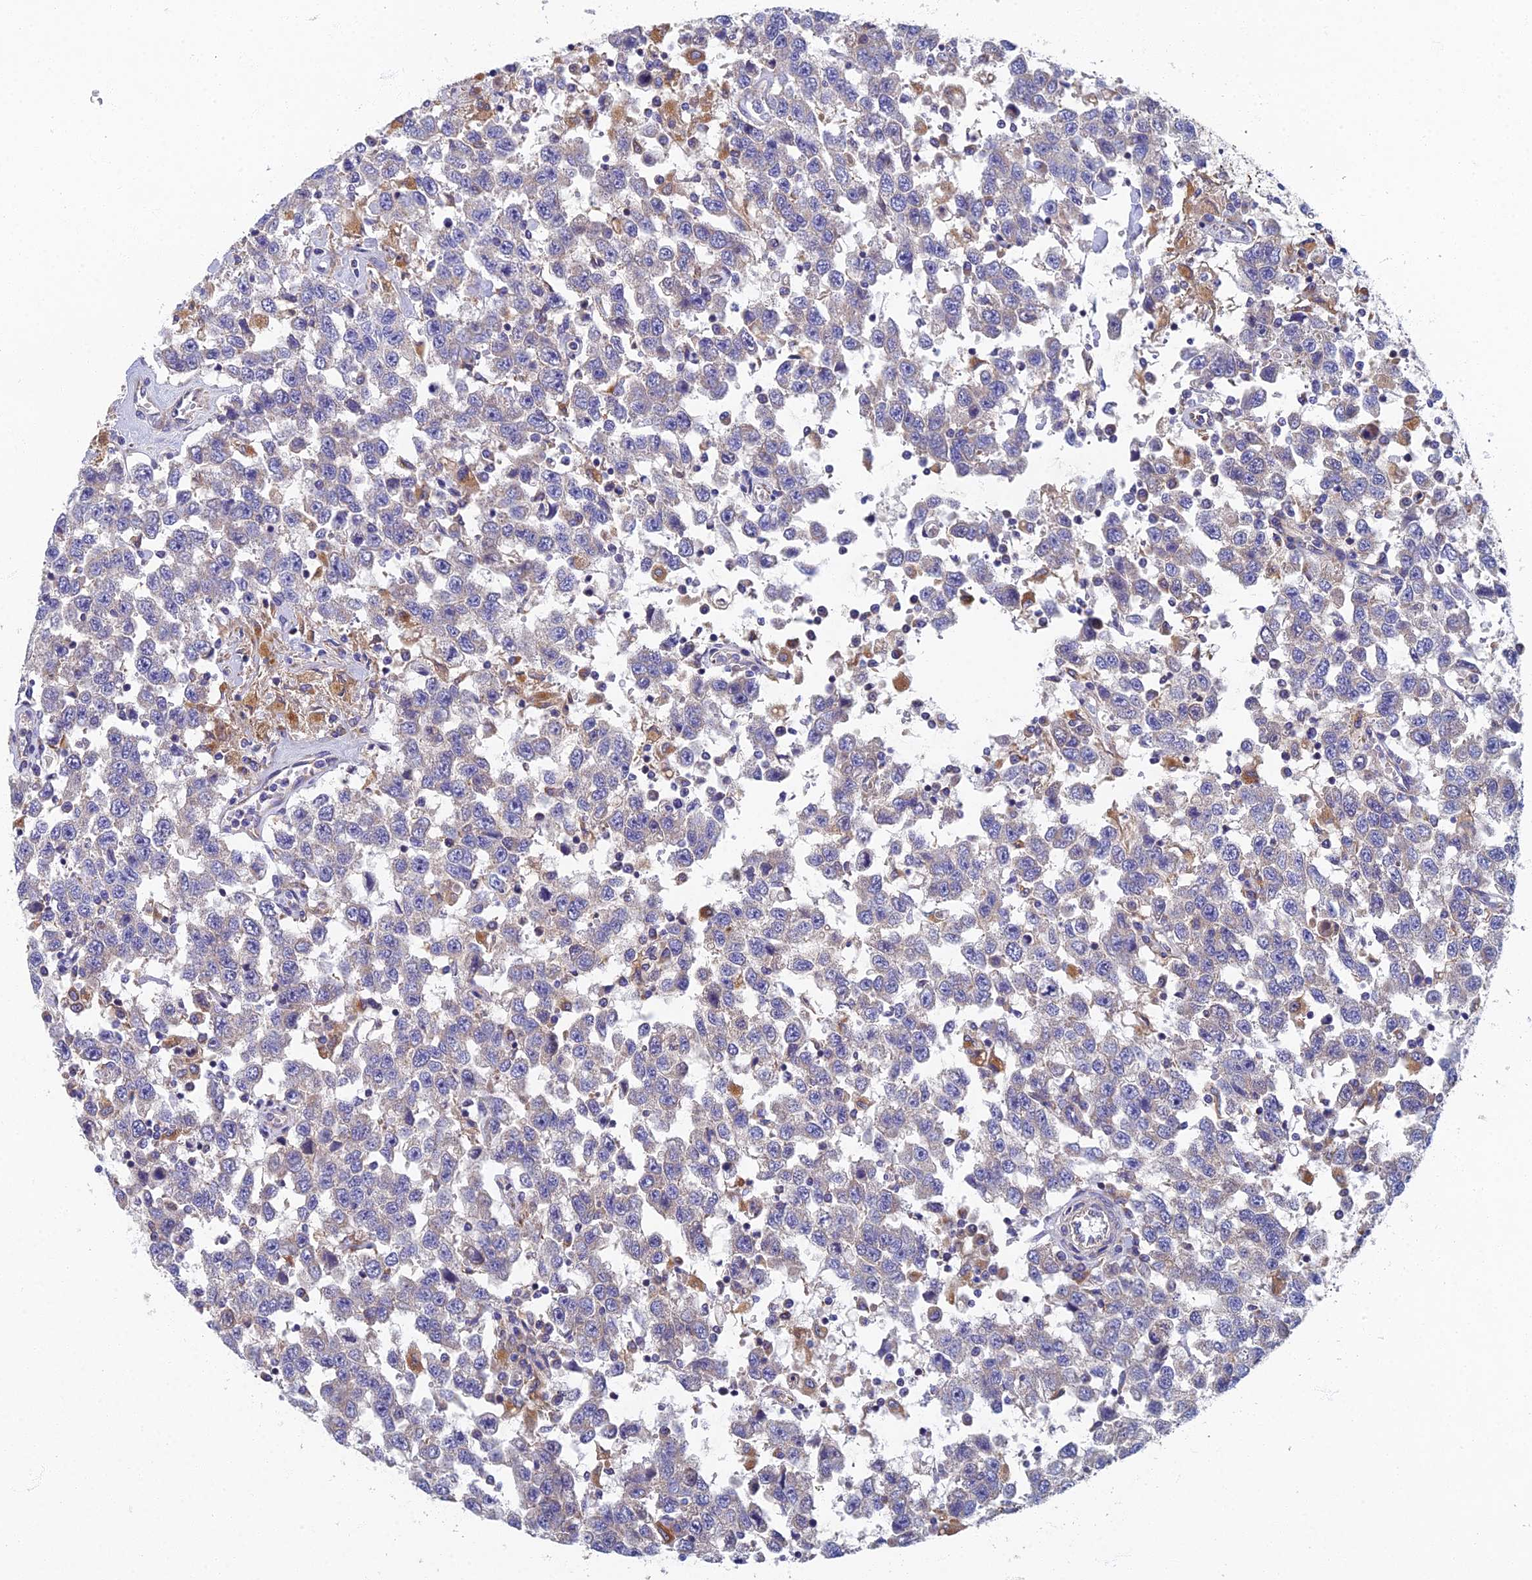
{"staining": {"intensity": "negative", "quantity": "none", "location": "none"}, "tissue": "testis cancer", "cell_type": "Tumor cells", "image_type": "cancer", "snomed": [{"axis": "morphology", "description": "Seminoma, NOS"}, {"axis": "topography", "description": "Testis"}], "caption": "IHC image of neoplastic tissue: human testis seminoma stained with DAB shows no significant protein expression in tumor cells. (DAB immunohistochemistry, high magnification).", "gene": "RNASEK", "patient": {"sex": "male", "age": 41}}